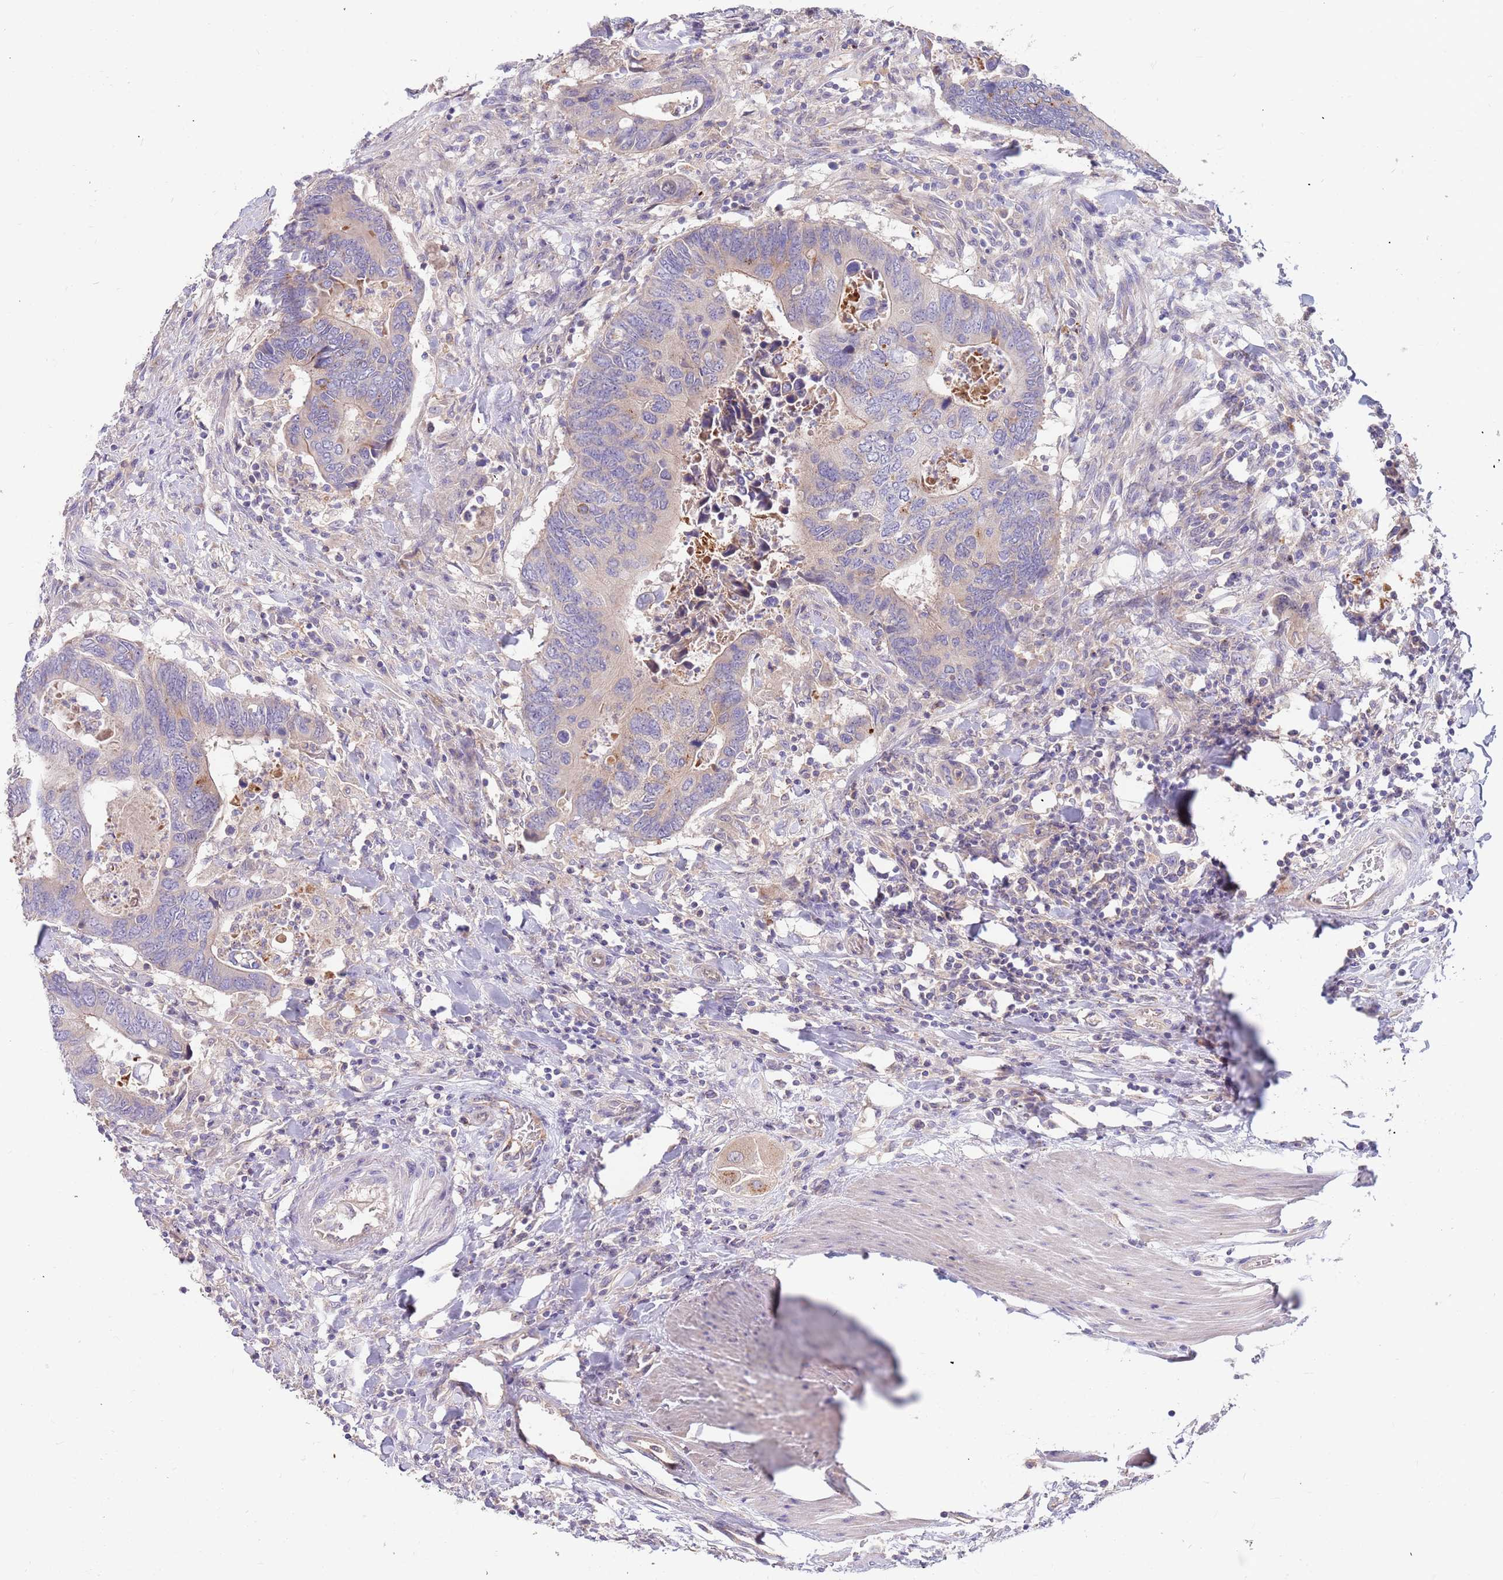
{"staining": {"intensity": "weak", "quantity": "<25%", "location": "cytoplasmic/membranous"}, "tissue": "colorectal cancer", "cell_type": "Tumor cells", "image_type": "cancer", "snomed": [{"axis": "morphology", "description": "Adenocarcinoma, NOS"}, {"axis": "topography", "description": "Colon"}], "caption": "Human colorectal cancer (adenocarcinoma) stained for a protein using IHC reveals no expression in tumor cells.", "gene": "BORCS5", "patient": {"sex": "male", "age": 87}}